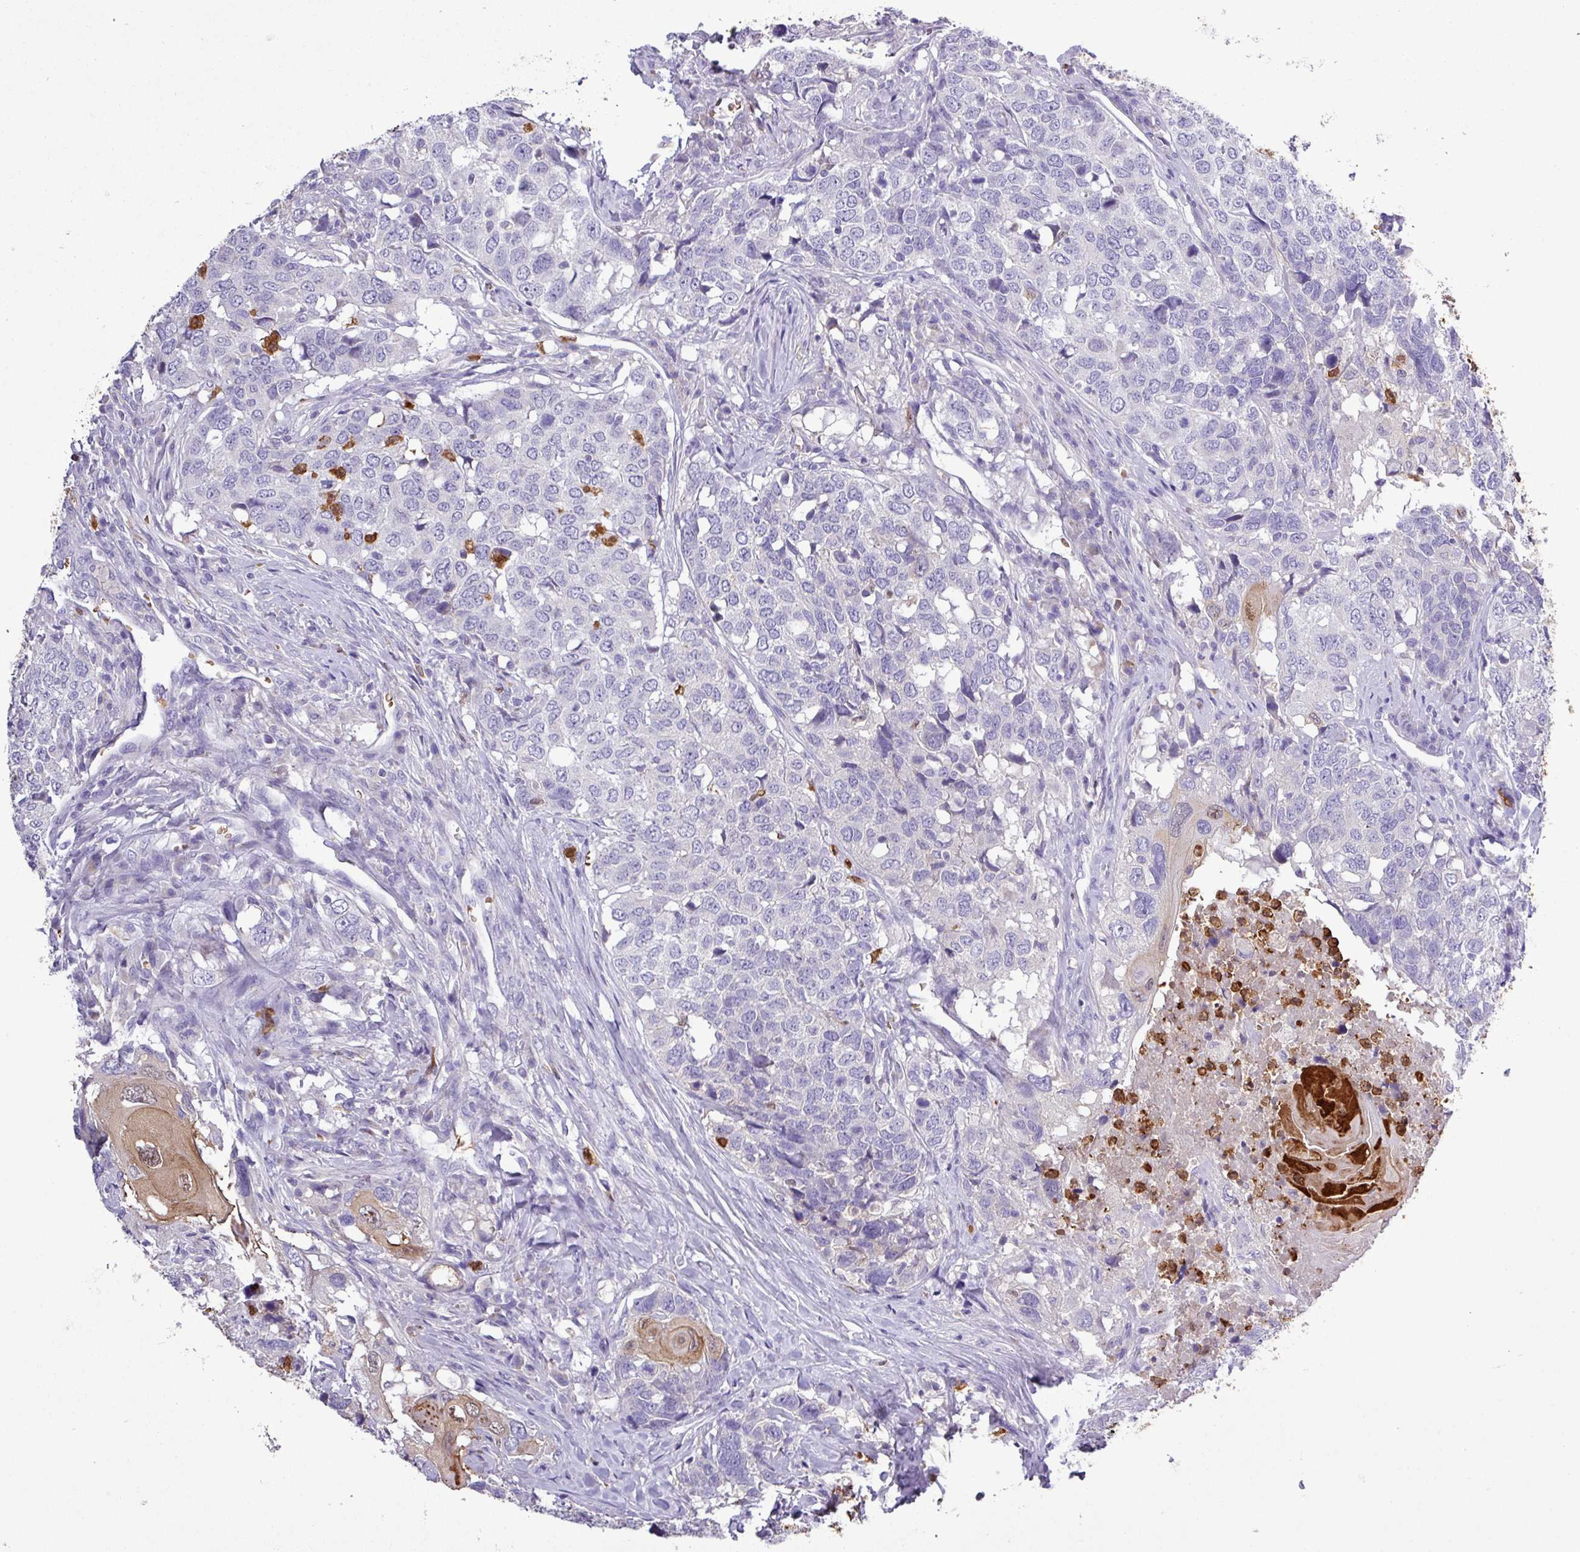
{"staining": {"intensity": "negative", "quantity": "none", "location": "none"}, "tissue": "head and neck cancer", "cell_type": "Tumor cells", "image_type": "cancer", "snomed": [{"axis": "morphology", "description": "Normal tissue, NOS"}, {"axis": "morphology", "description": "Squamous cell carcinoma, NOS"}, {"axis": "topography", "description": "Skeletal muscle"}, {"axis": "topography", "description": "Vascular tissue"}, {"axis": "topography", "description": "Peripheral nerve tissue"}, {"axis": "topography", "description": "Head-Neck"}], "caption": "A micrograph of human squamous cell carcinoma (head and neck) is negative for staining in tumor cells.", "gene": "MGAT4B", "patient": {"sex": "male", "age": 66}}